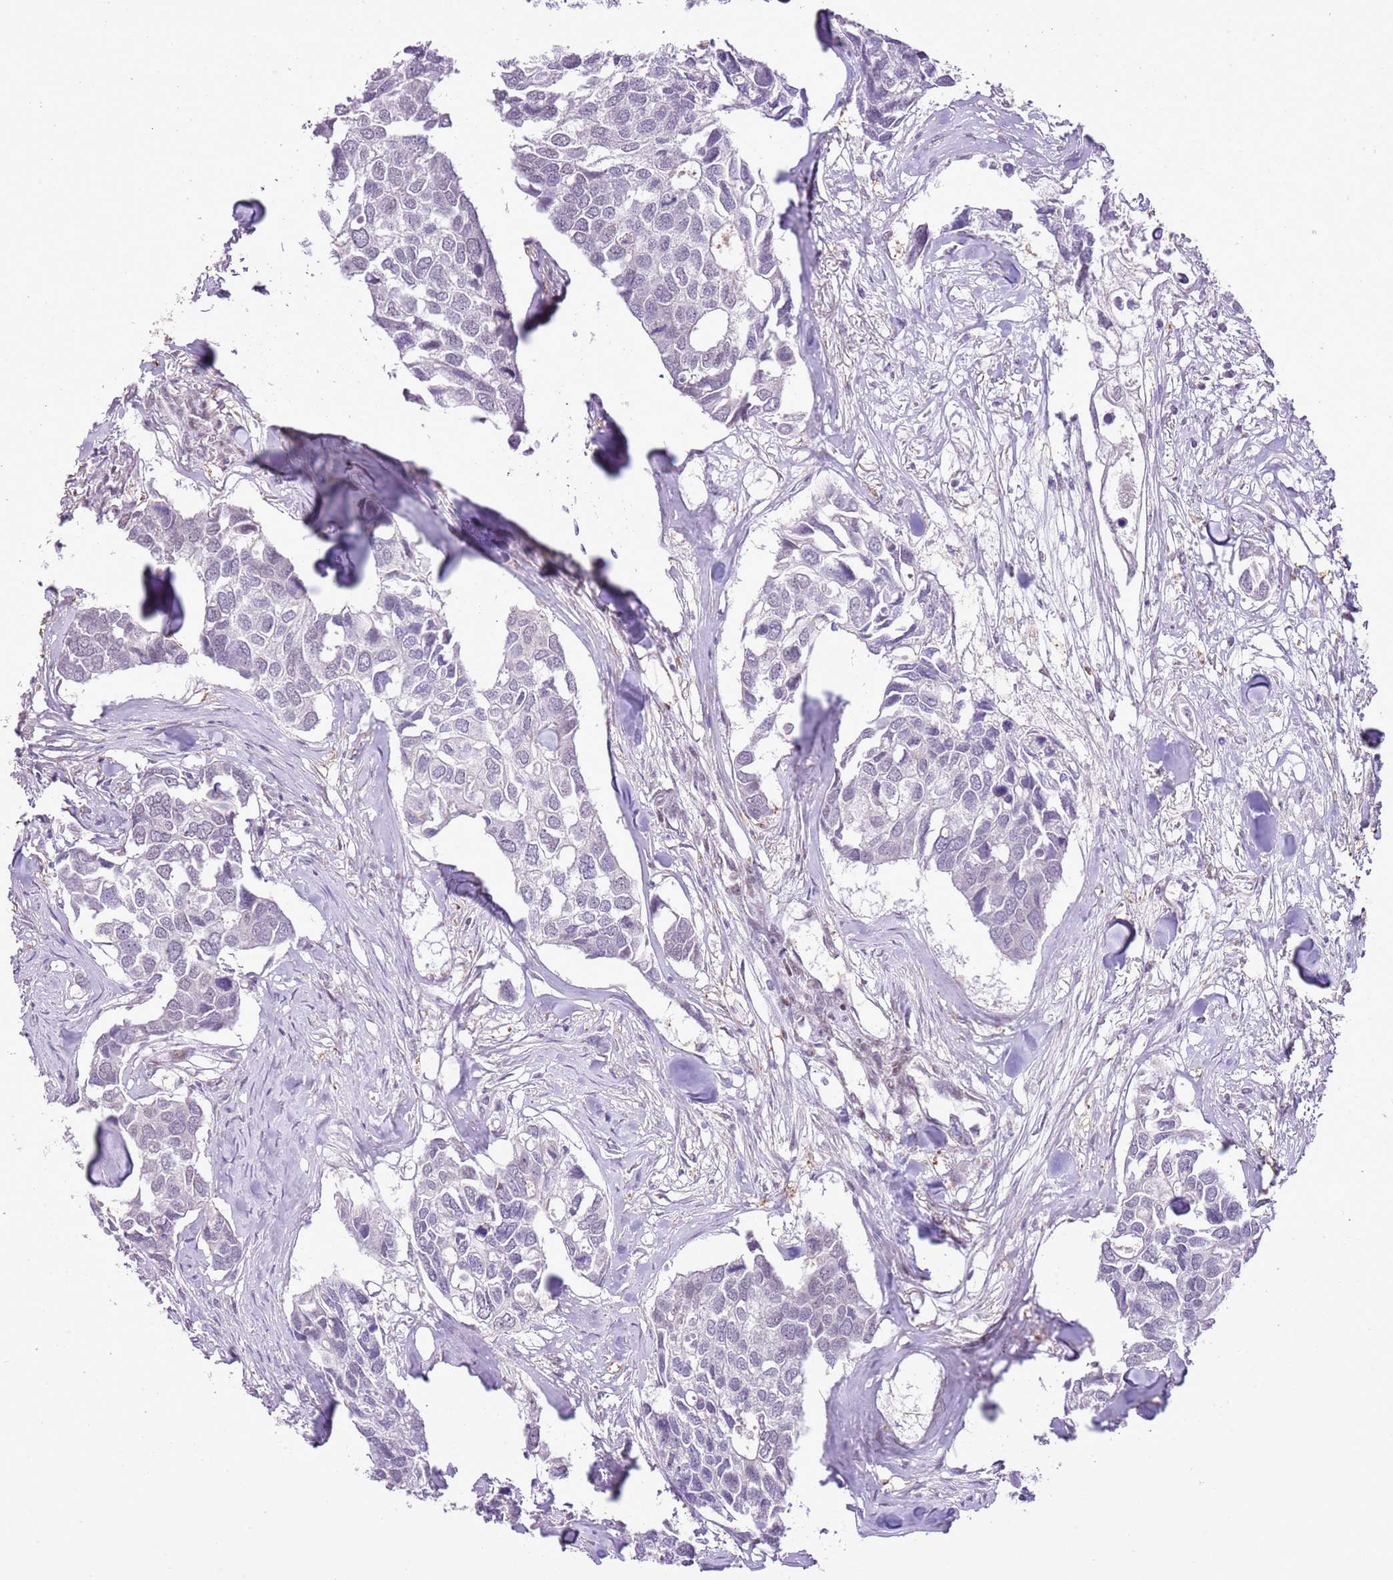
{"staining": {"intensity": "negative", "quantity": "none", "location": "none"}, "tissue": "breast cancer", "cell_type": "Tumor cells", "image_type": "cancer", "snomed": [{"axis": "morphology", "description": "Duct carcinoma"}, {"axis": "topography", "description": "Breast"}], "caption": "This is an IHC micrograph of human breast cancer. There is no staining in tumor cells.", "gene": "NACC2", "patient": {"sex": "female", "age": 83}}